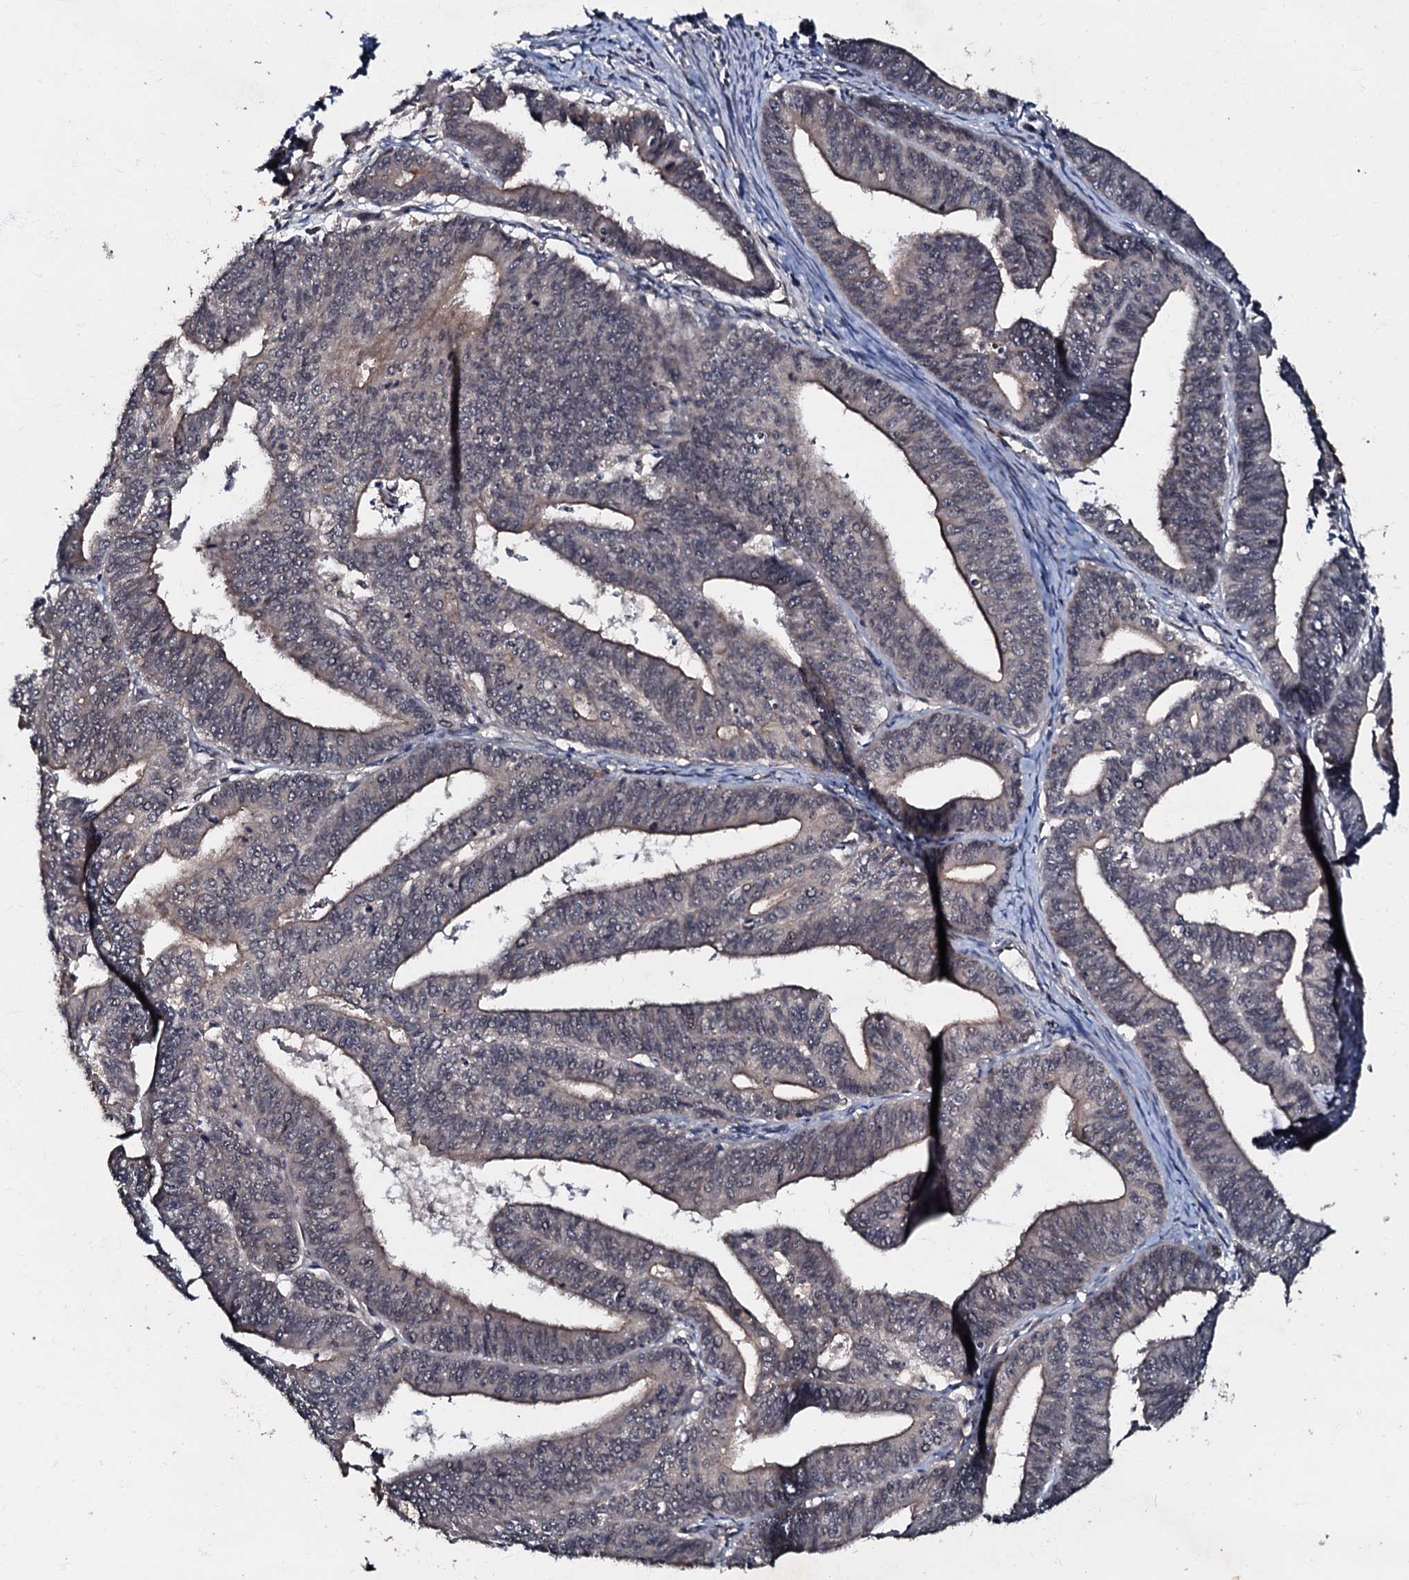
{"staining": {"intensity": "moderate", "quantity": "<25%", "location": "cytoplasmic/membranous,nuclear"}, "tissue": "endometrial cancer", "cell_type": "Tumor cells", "image_type": "cancer", "snomed": [{"axis": "morphology", "description": "Adenocarcinoma, NOS"}, {"axis": "topography", "description": "Endometrium"}], "caption": "Brown immunohistochemical staining in human endometrial adenocarcinoma displays moderate cytoplasmic/membranous and nuclear positivity in about <25% of tumor cells.", "gene": "MANSC4", "patient": {"sex": "female", "age": 73}}